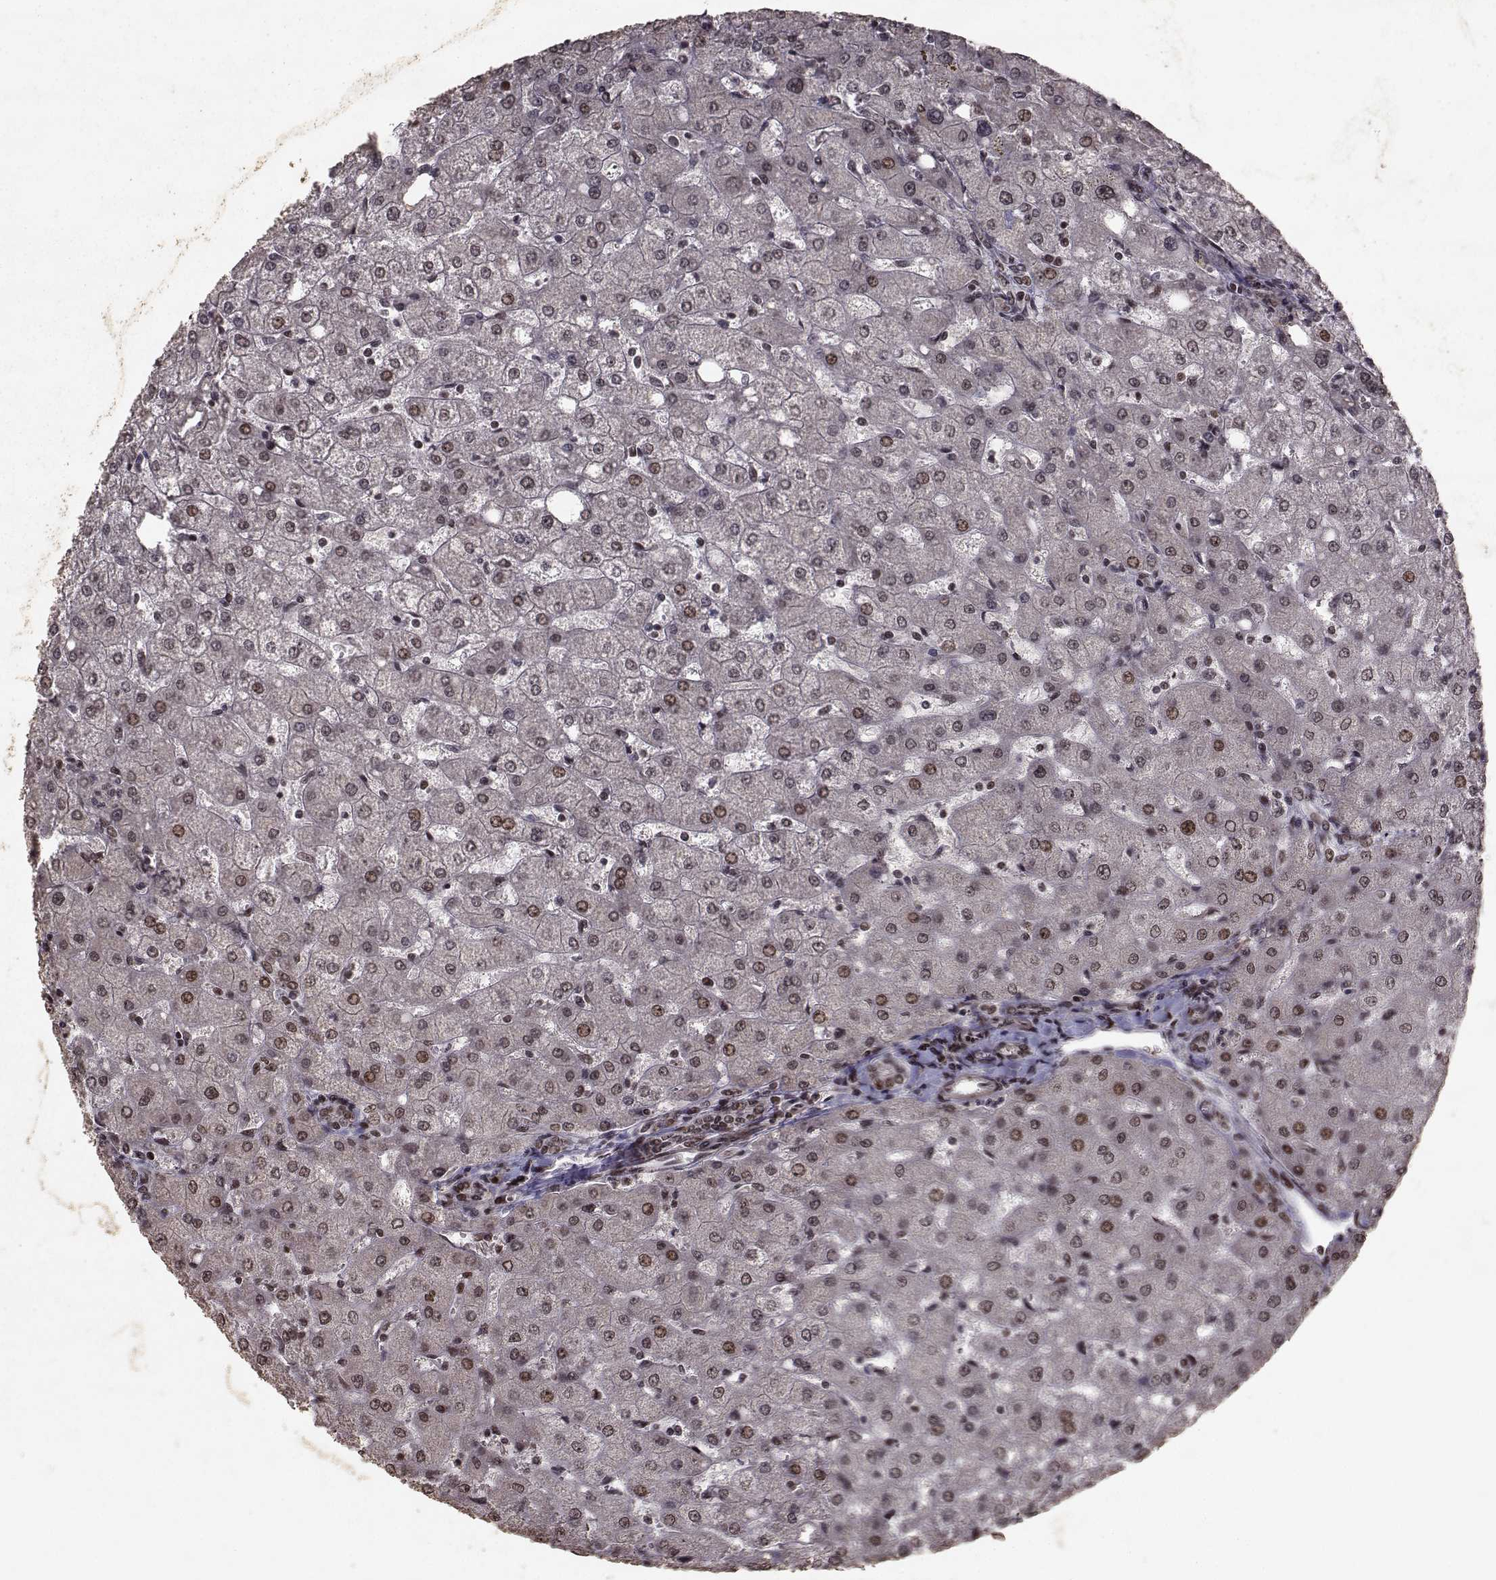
{"staining": {"intensity": "negative", "quantity": "none", "location": "none"}, "tissue": "liver", "cell_type": "Cholangiocytes", "image_type": "normal", "snomed": [{"axis": "morphology", "description": "Normal tissue, NOS"}, {"axis": "topography", "description": "Liver"}], "caption": "This photomicrograph is of normal liver stained with IHC to label a protein in brown with the nuclei are counter-stained blue. There is no positivity in cholangiocytes.", "gene": "SF1", "patient": {"sex": "female", "age": 53}}